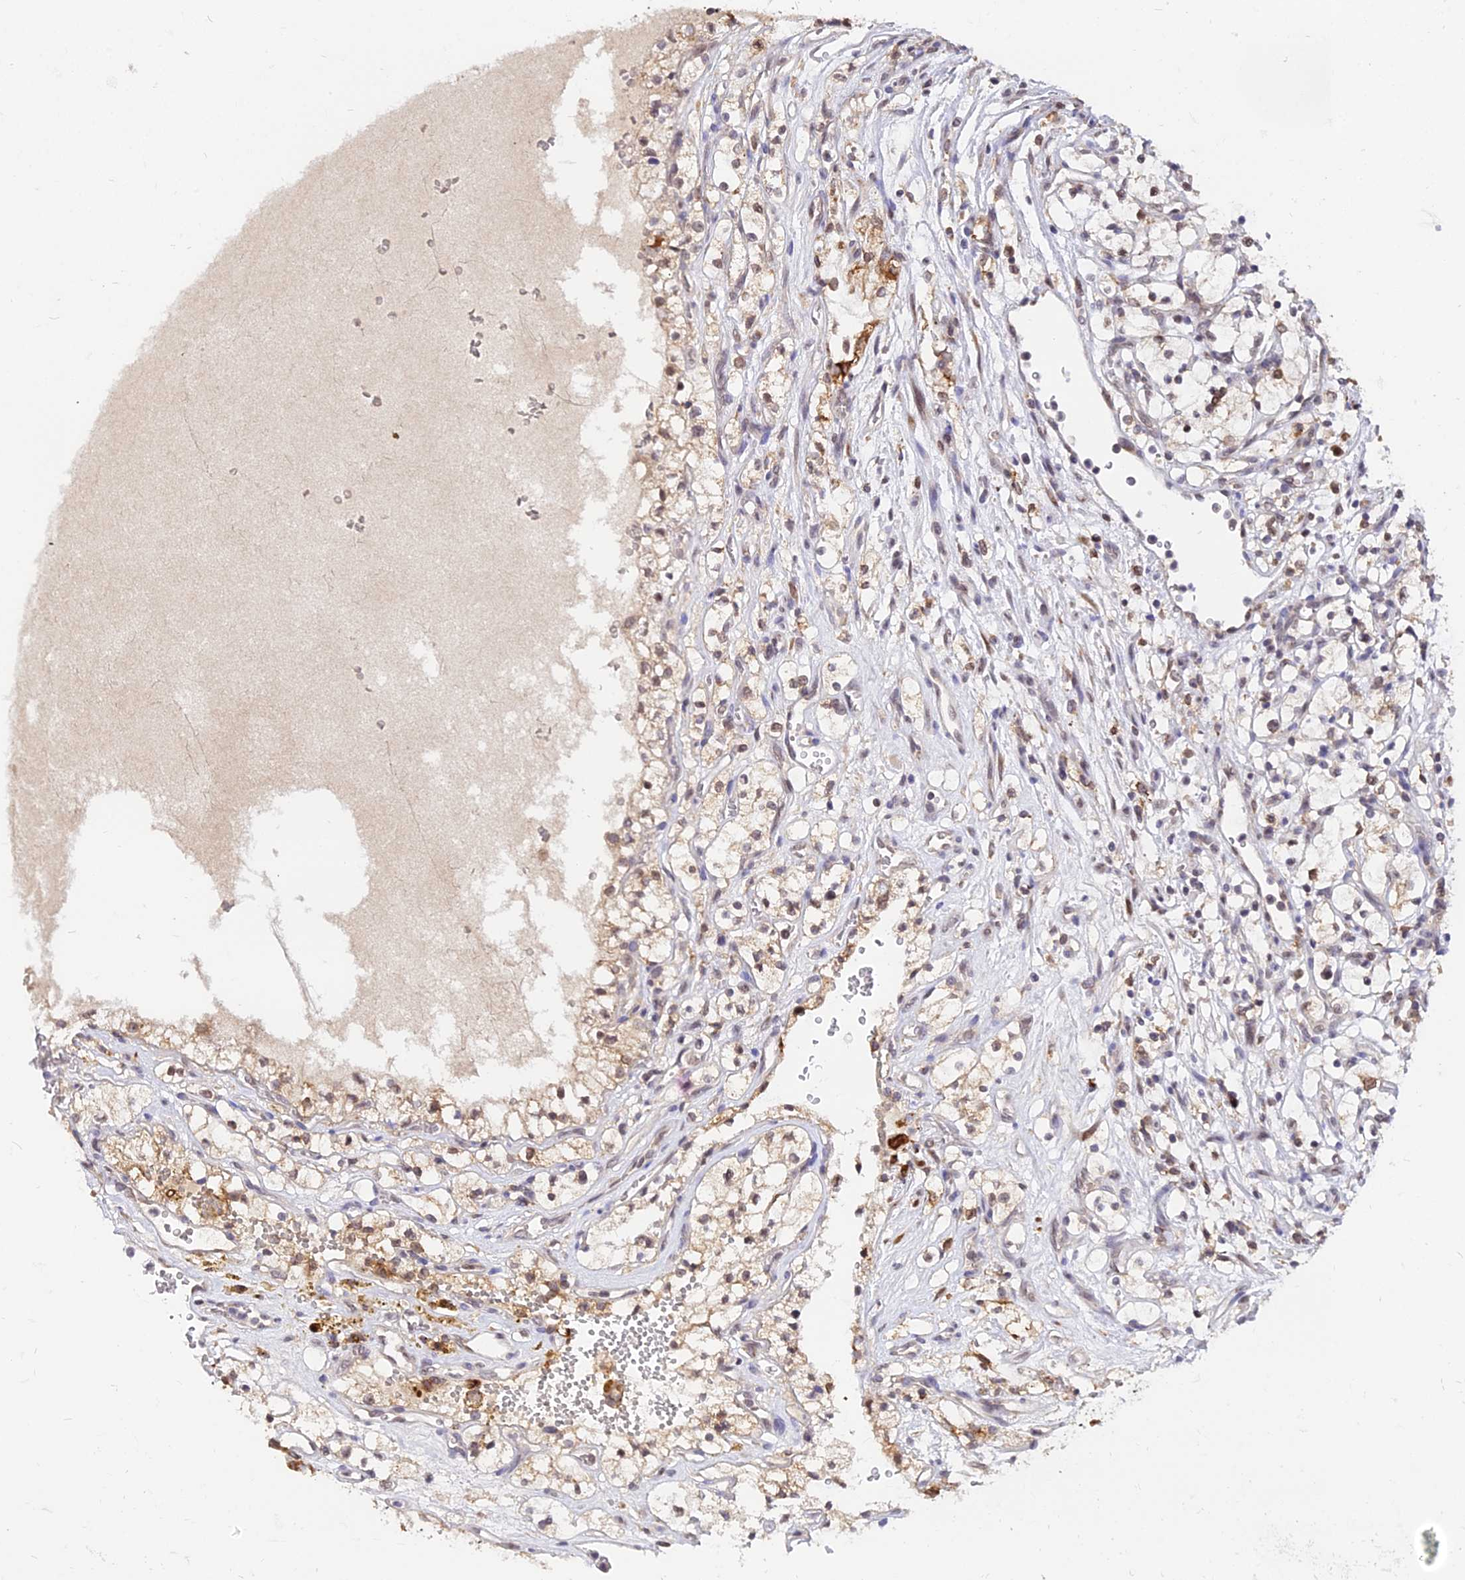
{"staining": {"intensity": "weak", "quantity": ">75%", "location": "cytoplasmic/membranous,nuclear"}, "tissue": "renal cancer", "cell_type": "Tumor cells", "image_type": "cancer", "snomed": [{"axis": "morphology", "description": "Adenocarcinoma, NOS"}, {"axis": "topography", "description": "Kidney"}], "caption": "Adenocarcinoma (renal) tissue demonstrates weak cytoplasmic/membranous and nuclear expression in approximately >75% of tumor cells, visualized by immunohistochemistry.", "gene": "RNF121", "patient": {"sex": "female", "age": 69}}